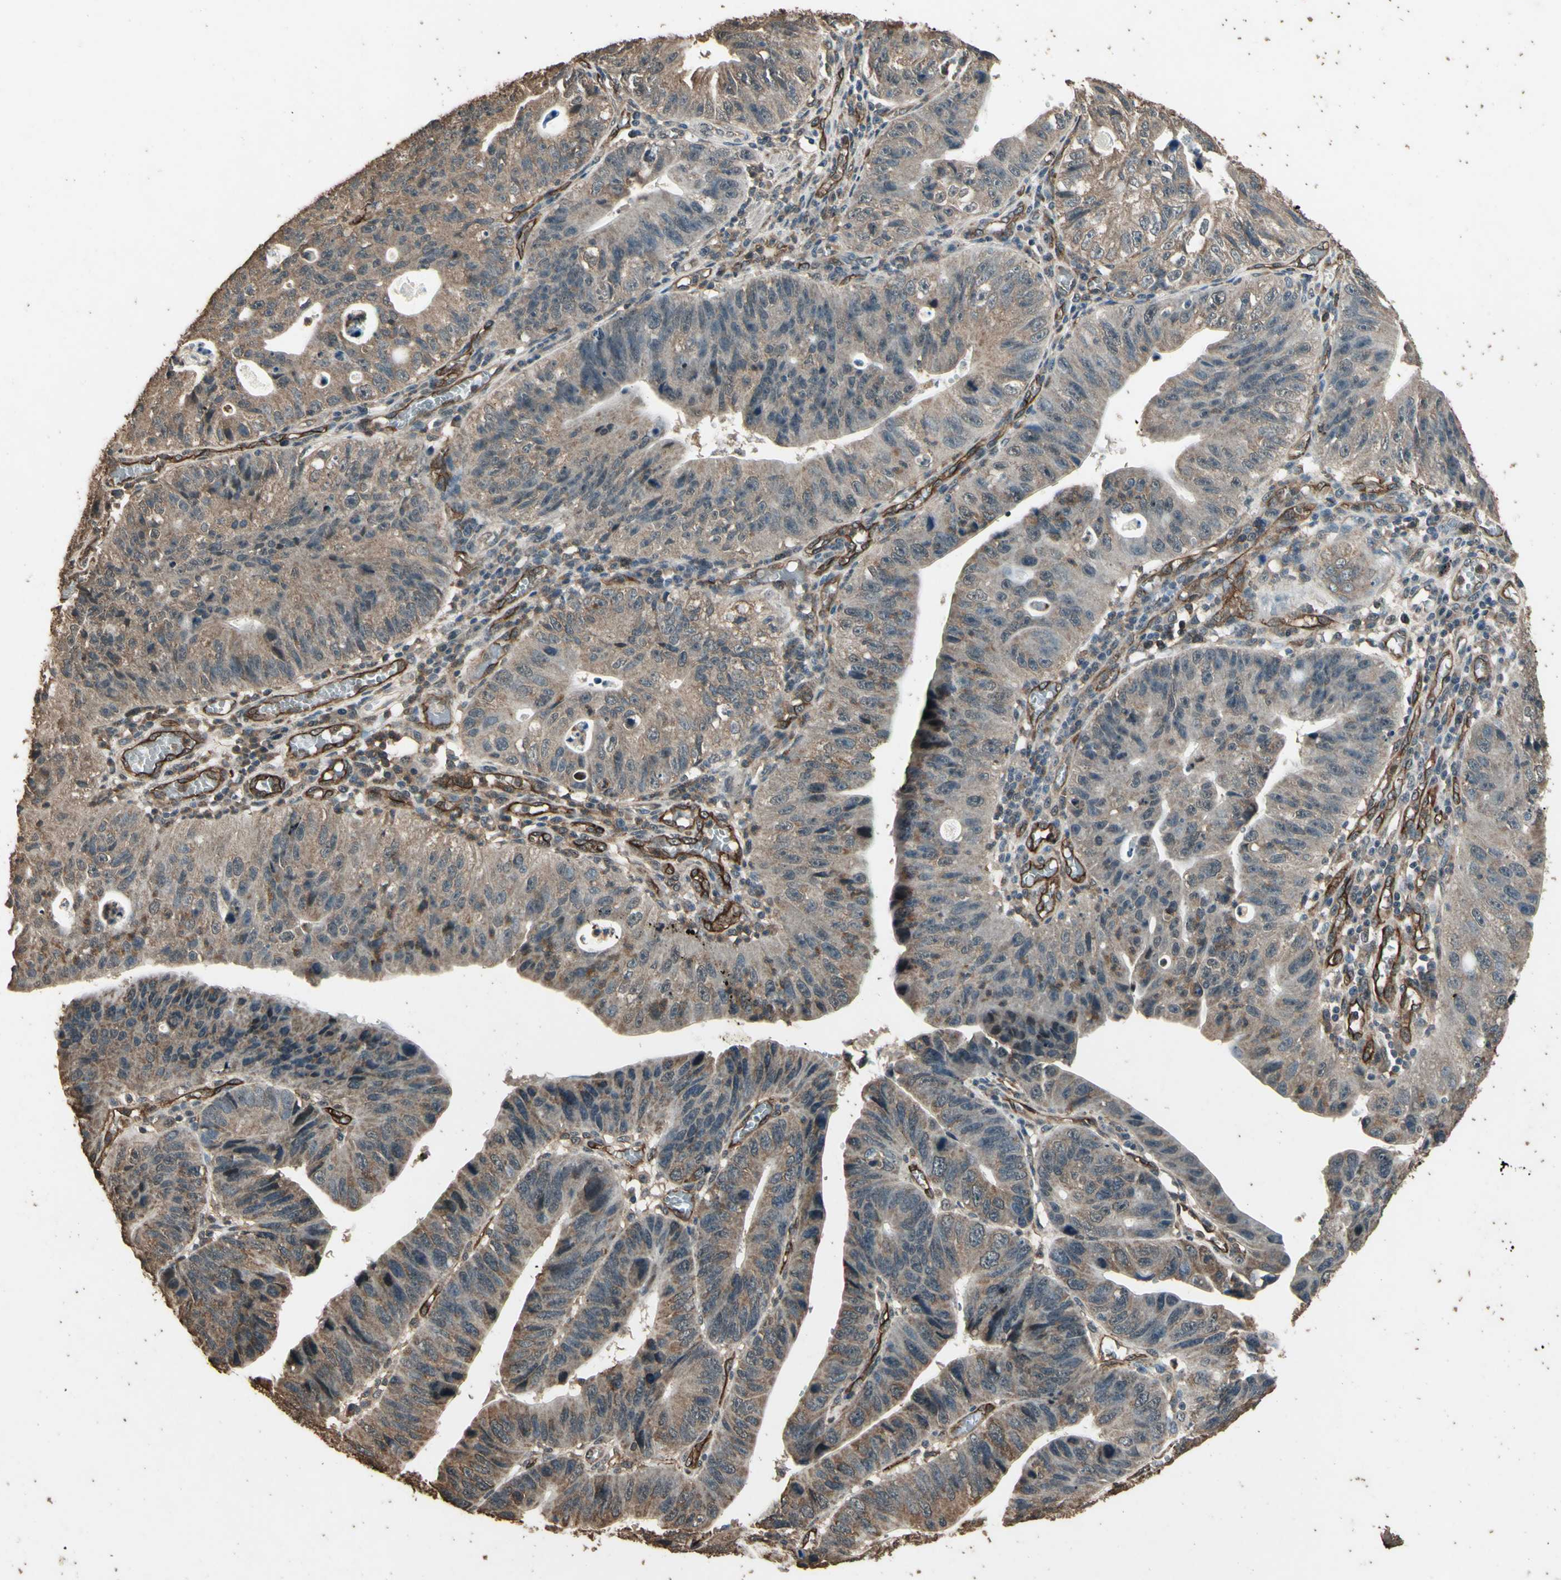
{"staining": {"intensity": "moderate", "quantity": ">75%", "location": "cytoplasmic/membranous"}, "tissue": "stomach cancer", "cell_type": "Tumor cells", "image_type": "cancer", "snomed": [{"axis": "morphology", "description": "Adenocarcinoma, NOS"}, {"axis": "topography", "description": "Stomach"}], "caption": "Tumor cells exhibit moderate cytoplasmic/membranous positivity in about >75% of cells in stomach adenocarcinoma. The staining was performed using DAB, with brown indicating positive protein expression. Nuclei are stained blue with hematoxylin.", "gene": "TSPO", "patient": {"sex": "male", "age": 59}}